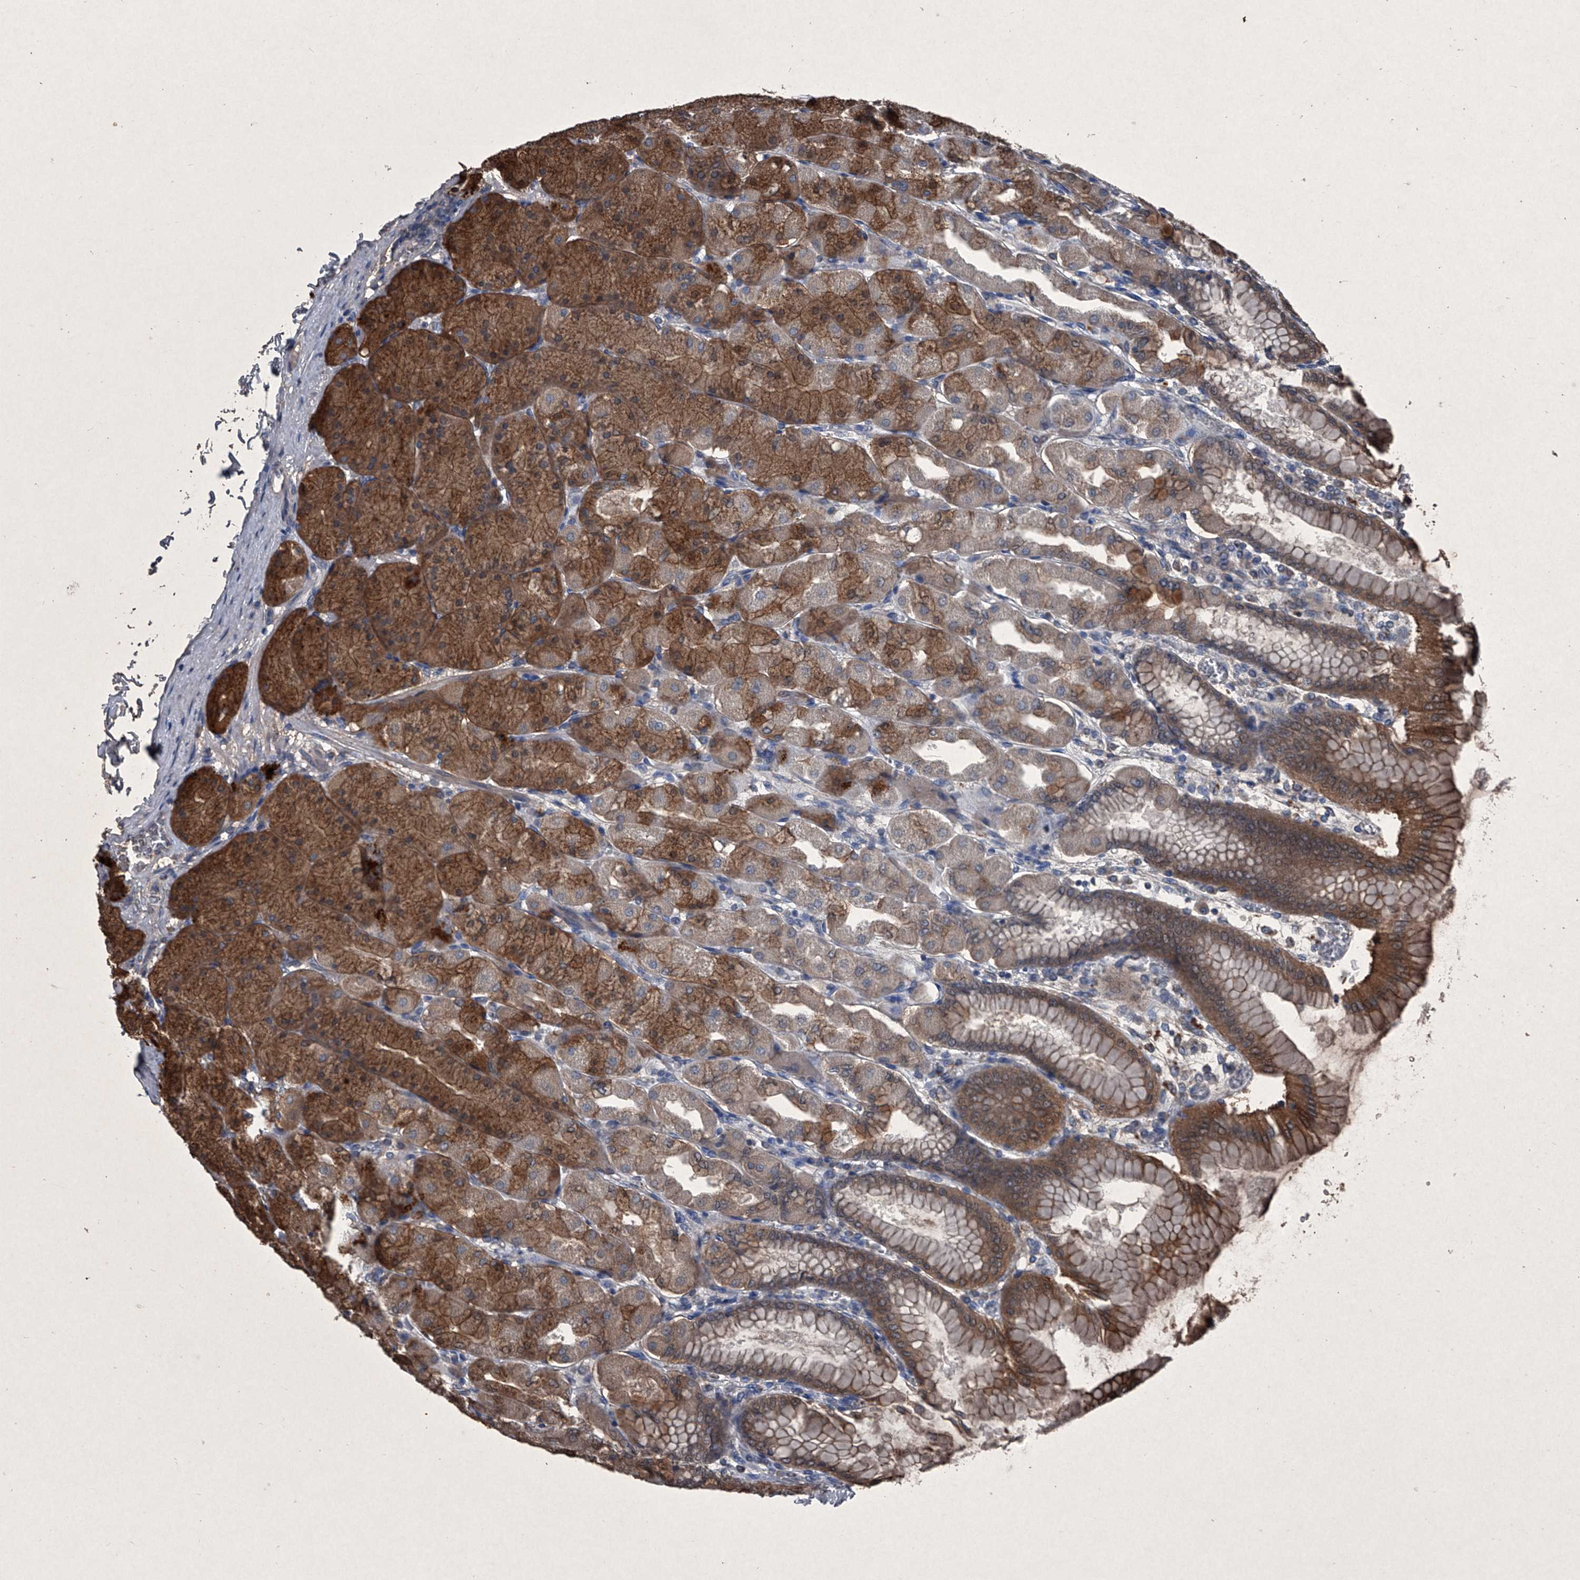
{"staining": {"intensity": "strong", "quantity": ">75%", "location": "cytoplasmic/membranous,nuclear"}, "tissue": "stomach", "cell_type": "Glandular cells", "image_type": "normal", "snomed": [{"axis": "morphology", "description": "Normal tissue, NOS"}, {"axis": "topography", "description": "Stomach, upper"}], "caption": "Immunohistochemical staining of normal stomach exhibits high levels of strong cytoplasmic/membranous,nuclear expression in about >75% of glandular cells. (DAB IHC with brightfield microscopy, high magnification).", "gene": "MAPKAP1", "patient": {"sex": "female", "age": 56}}